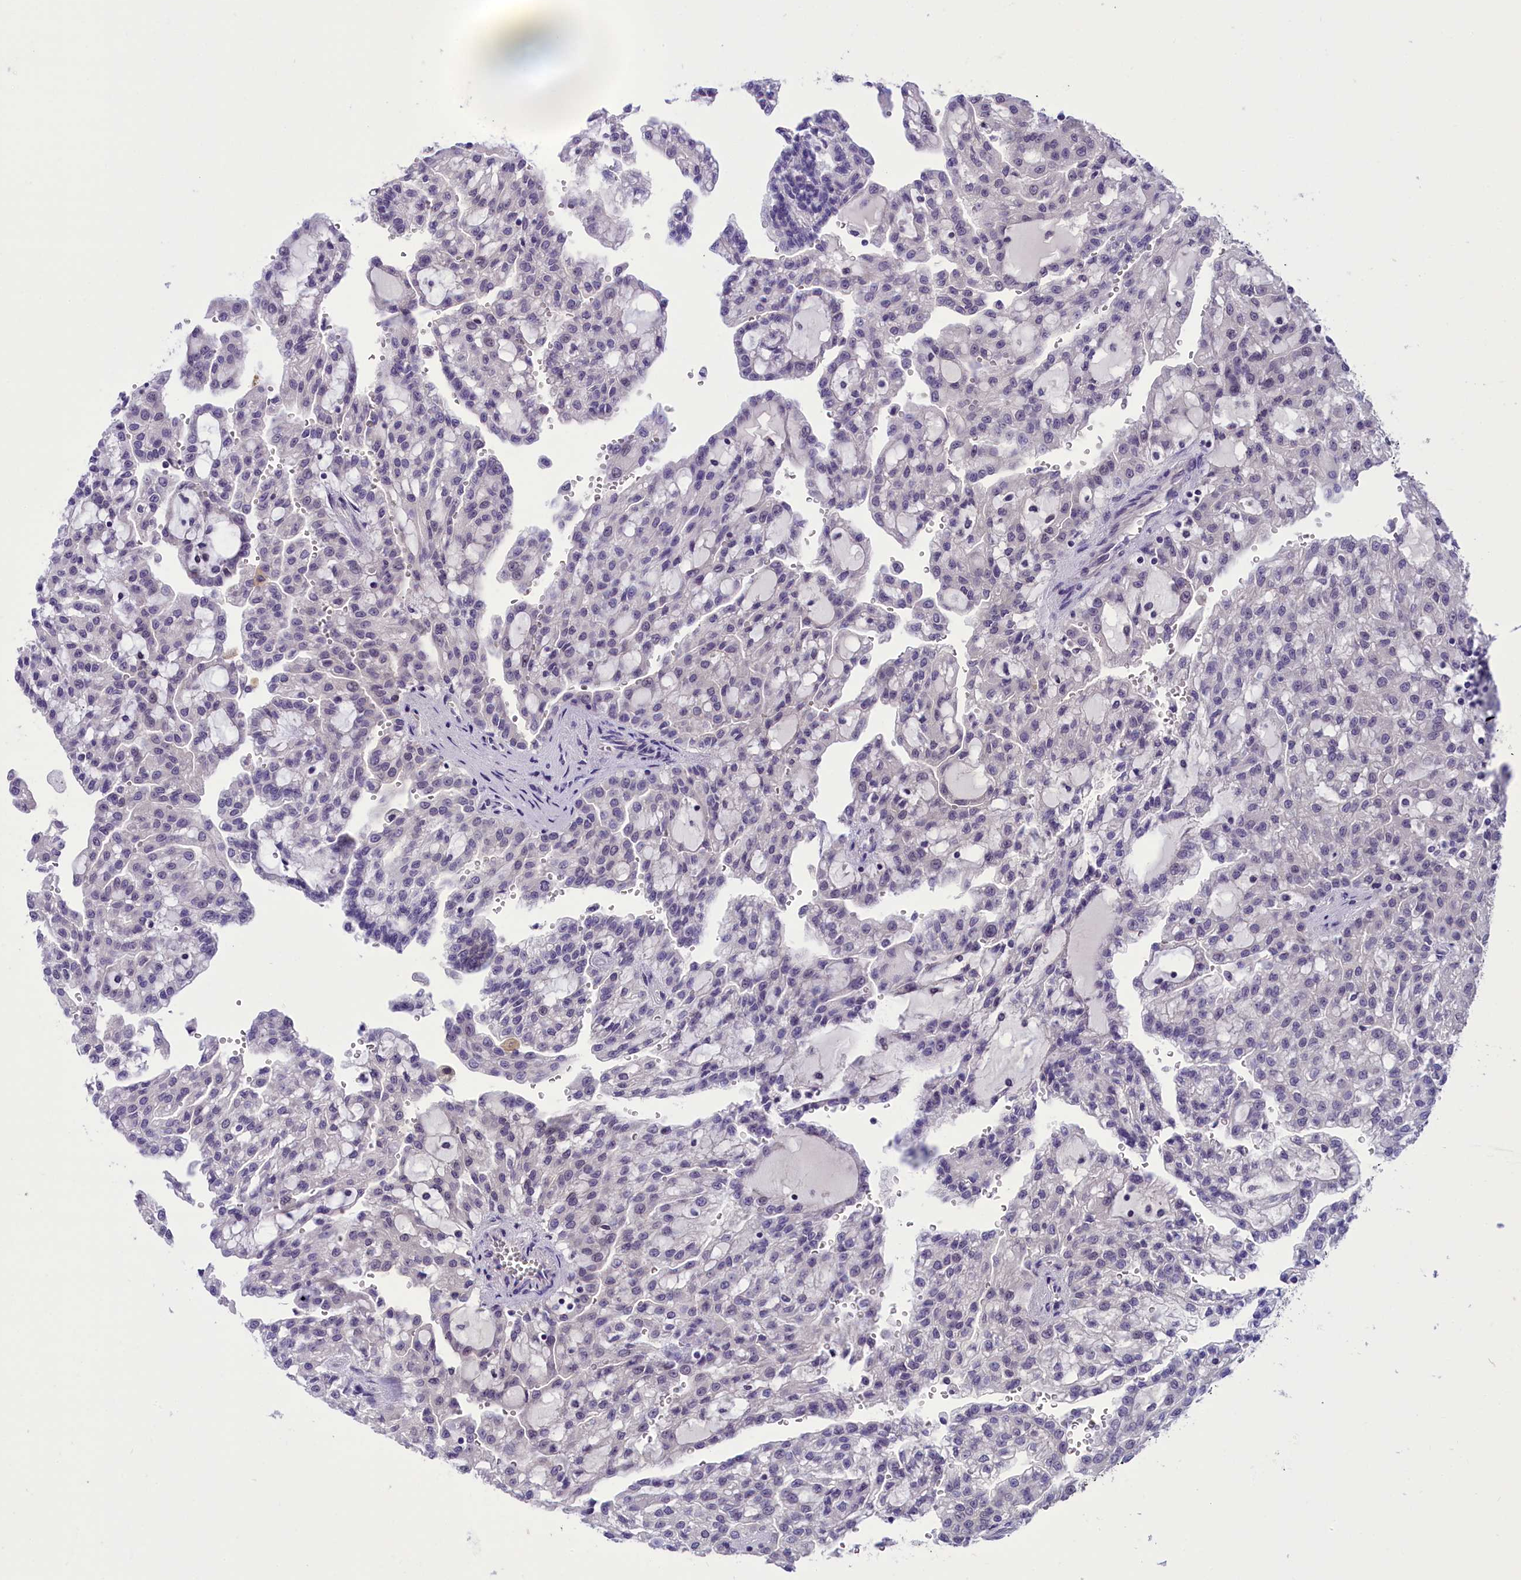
{"staining": {"intensity": "negative", "quantity": "none", "location": "none"}, "tissue": "renal cancer", "cell_type": "Tumor cells", "image_type": "cancer", "snomed": [{"axis": "morphology", "description": "Adenocarcinoma, NOS"}, {"axis": "topography", "description": "Kidney"}], "caption": "A high-resolution histopathology image shows immunohistochemistry (IHC) staining of renal cancer (adenocarcinoma), which displays no significant expression in tumor cells. (Brightfield microscopy of DAB (3,3'-diaminobenzidine) IHC at high magnification).", "gene": "PRR15", "patient": {"sex": "male", "age": 63}}